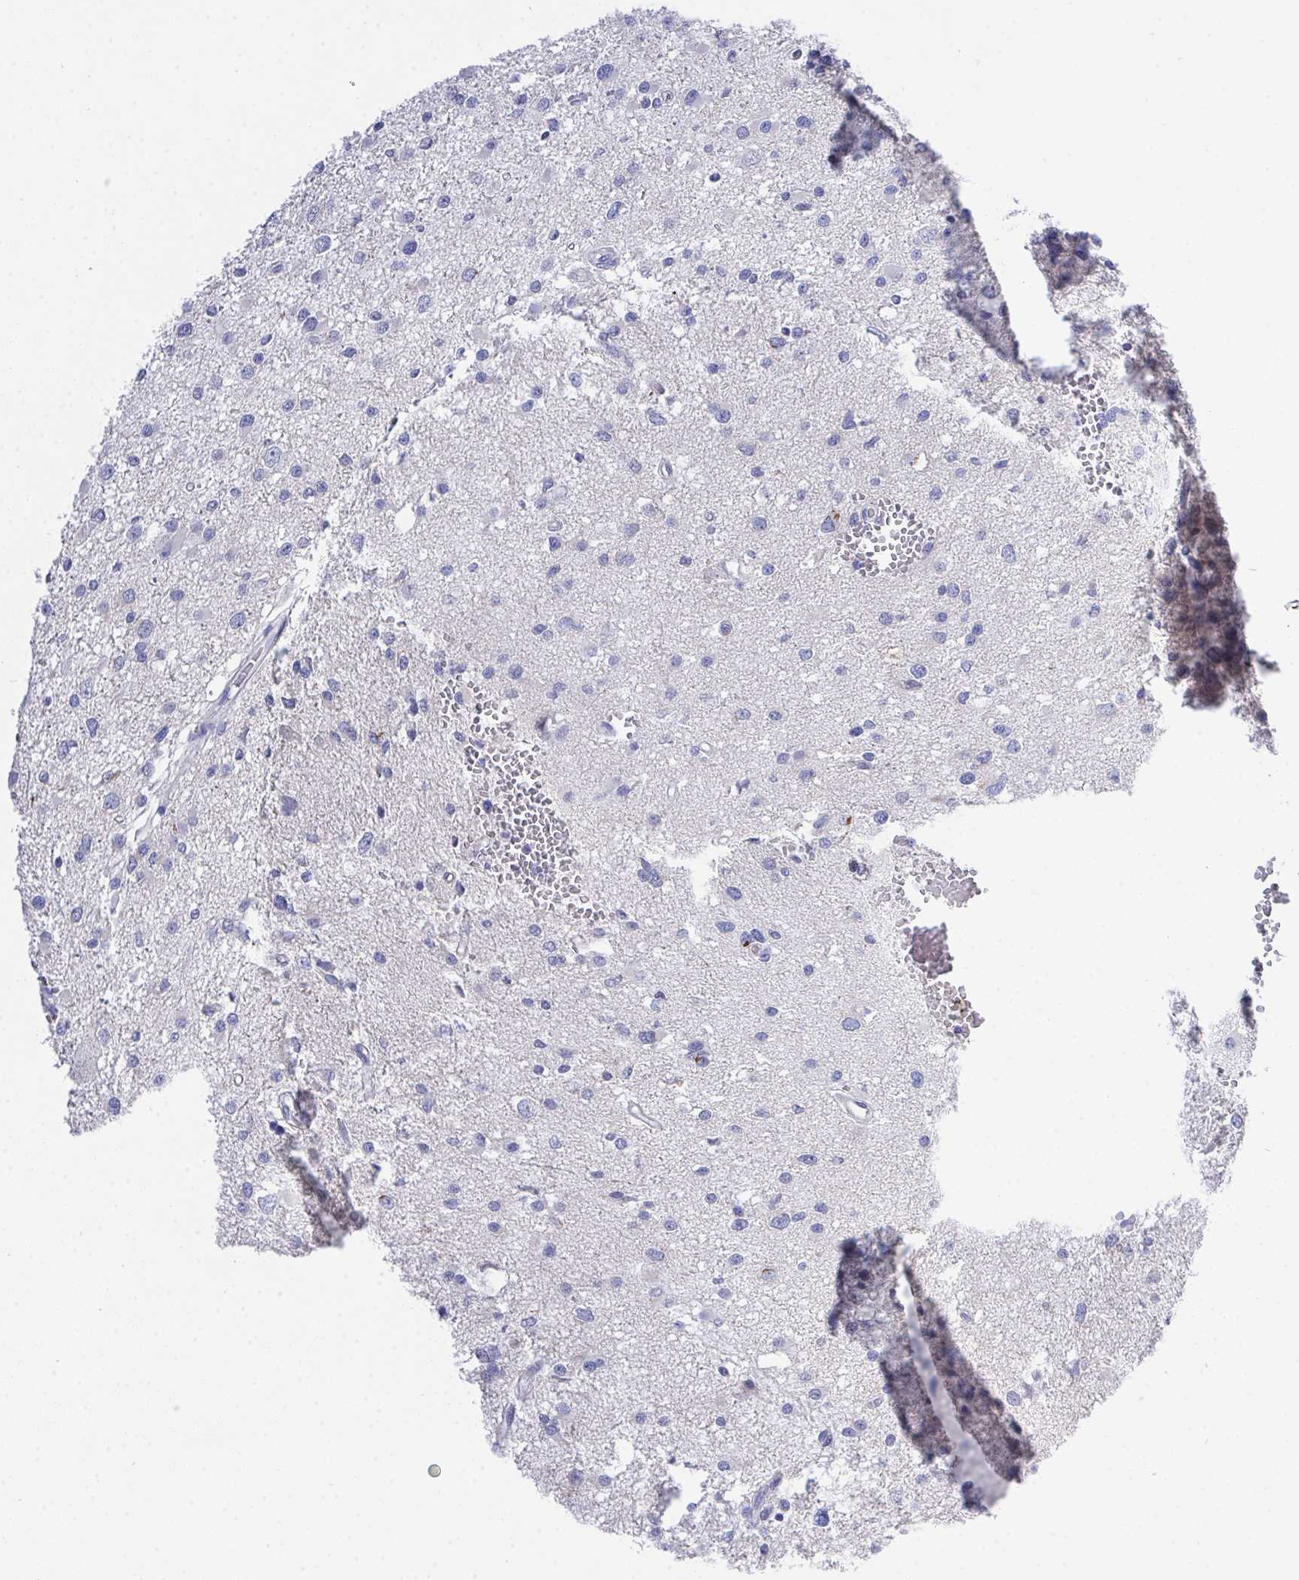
{"staining": {"intensity": "negative", "quantity": "none", "location": "none"}, "tissue": "glioma", "cell_type": "Tumor cells", "image_type": "cancer", "snomed": [{"axis": "morphology", "description": "Glioma, malignant, High grade"}, {"axis": "topography", "description": "Brain"}], "caption": "Immunohistochemistry micrograph of neoplastic tissue: high-grade glioma (malignant) stained with DAB (3,3'-diaminobenzidine) displays no significant protein positivity in tumor cells.", "gene": "PRG3", "patient": {"sex": "male", "age": 54}}